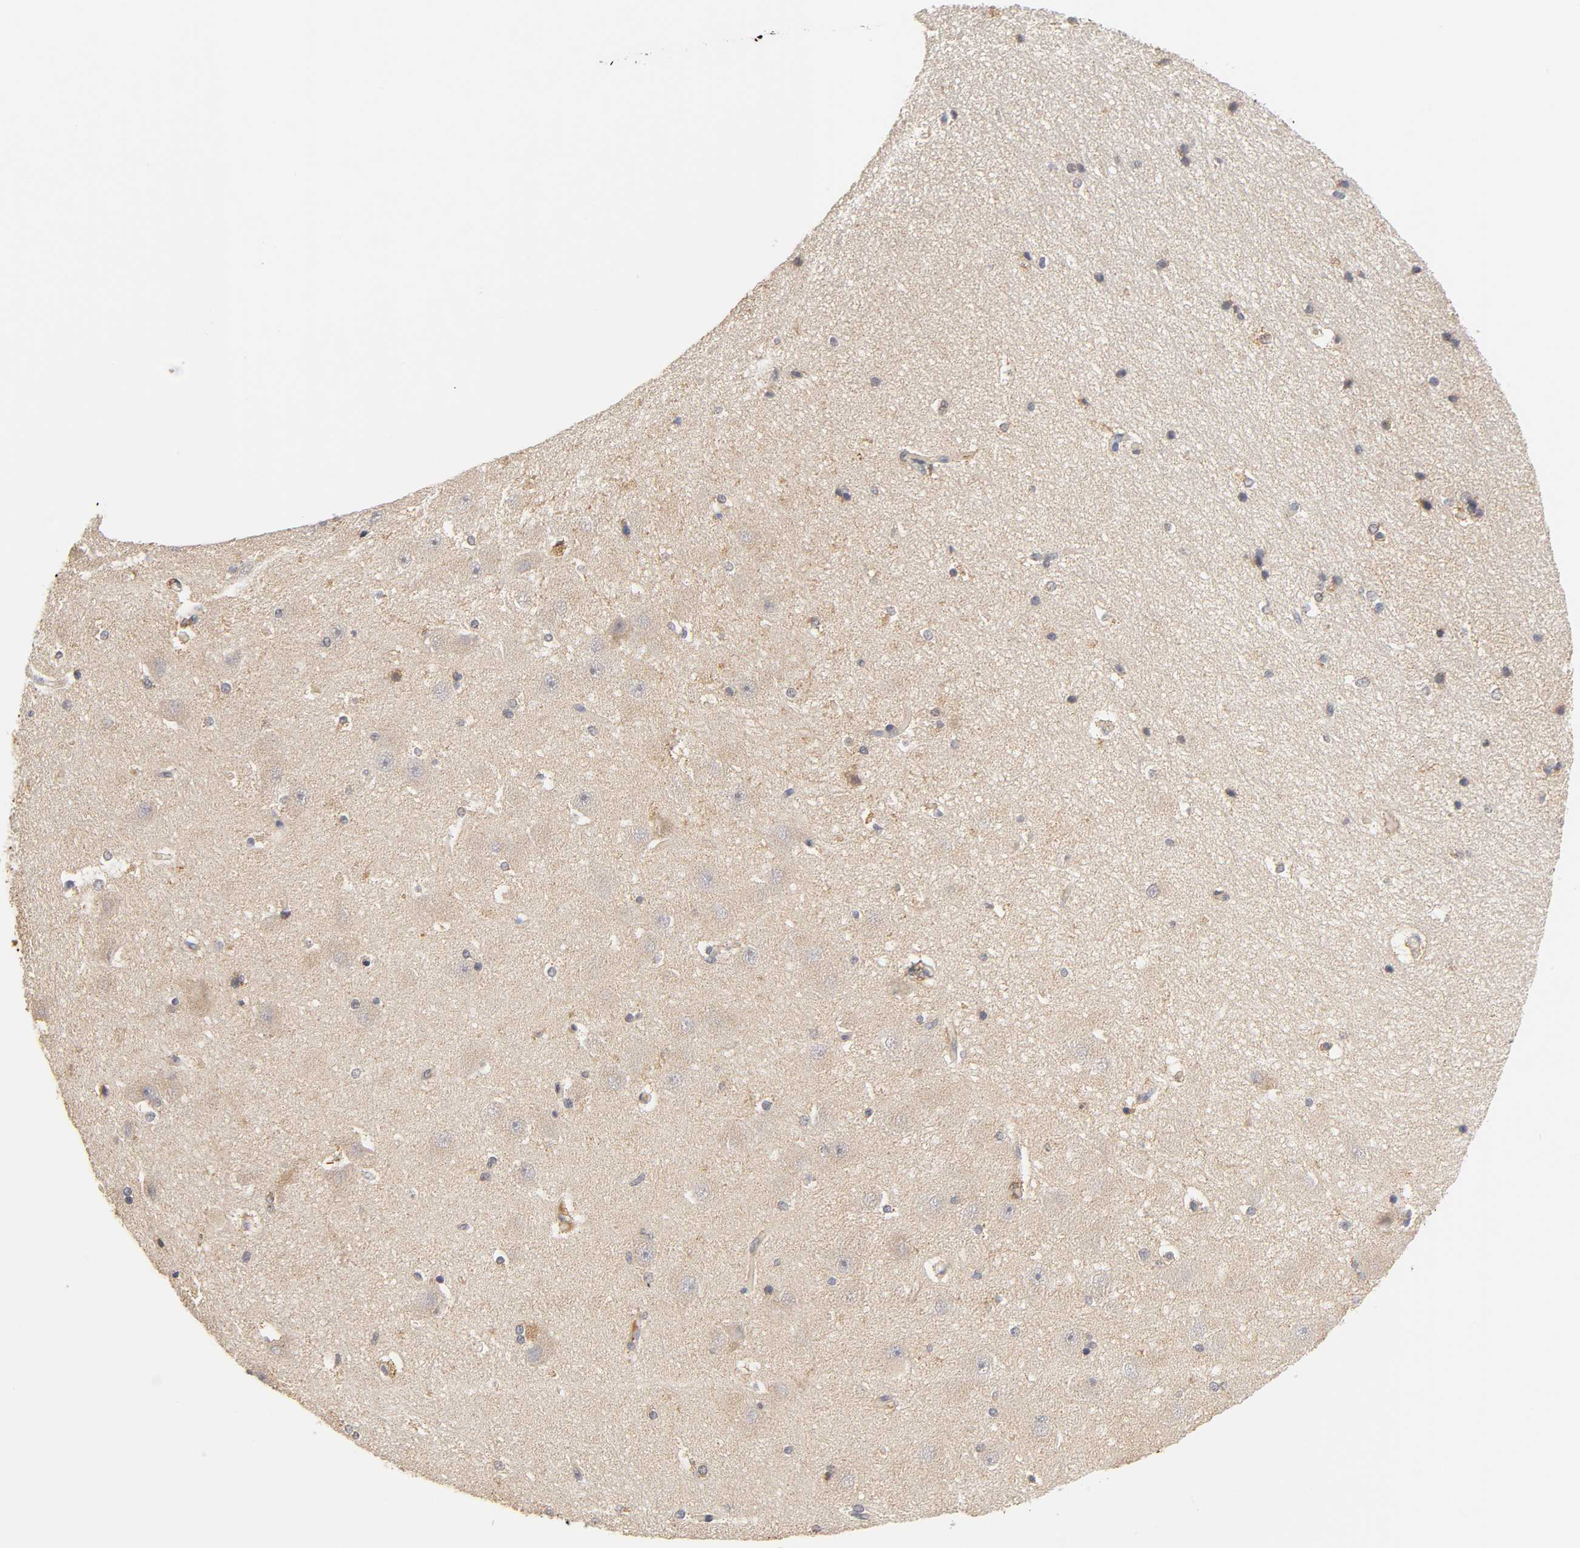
{"staining": {"intensity": "moderate", "quantity": "<25%", "location": "cytoplasmic/membranous"}, "tissue": "hippocampus", "cell_type": "Glial cells", "image_type": "normal", "snomed": [{"axis": "morphology", "description": "Normal tissue, NOS"}, {"axis": "topography", "description": "Hippocampus"}], "caption": "High-power microscopy captured an immunohistochemistry histopathology image of normal hippocampus, revealing moderate cytoplasmic/membranous staining in approximately <25% of glial cells. (DAB = brown stain, brightfield microscopy at high magnification).", "gene": "GSTZ1", "patient": {"sex": "female", "age": 19}}